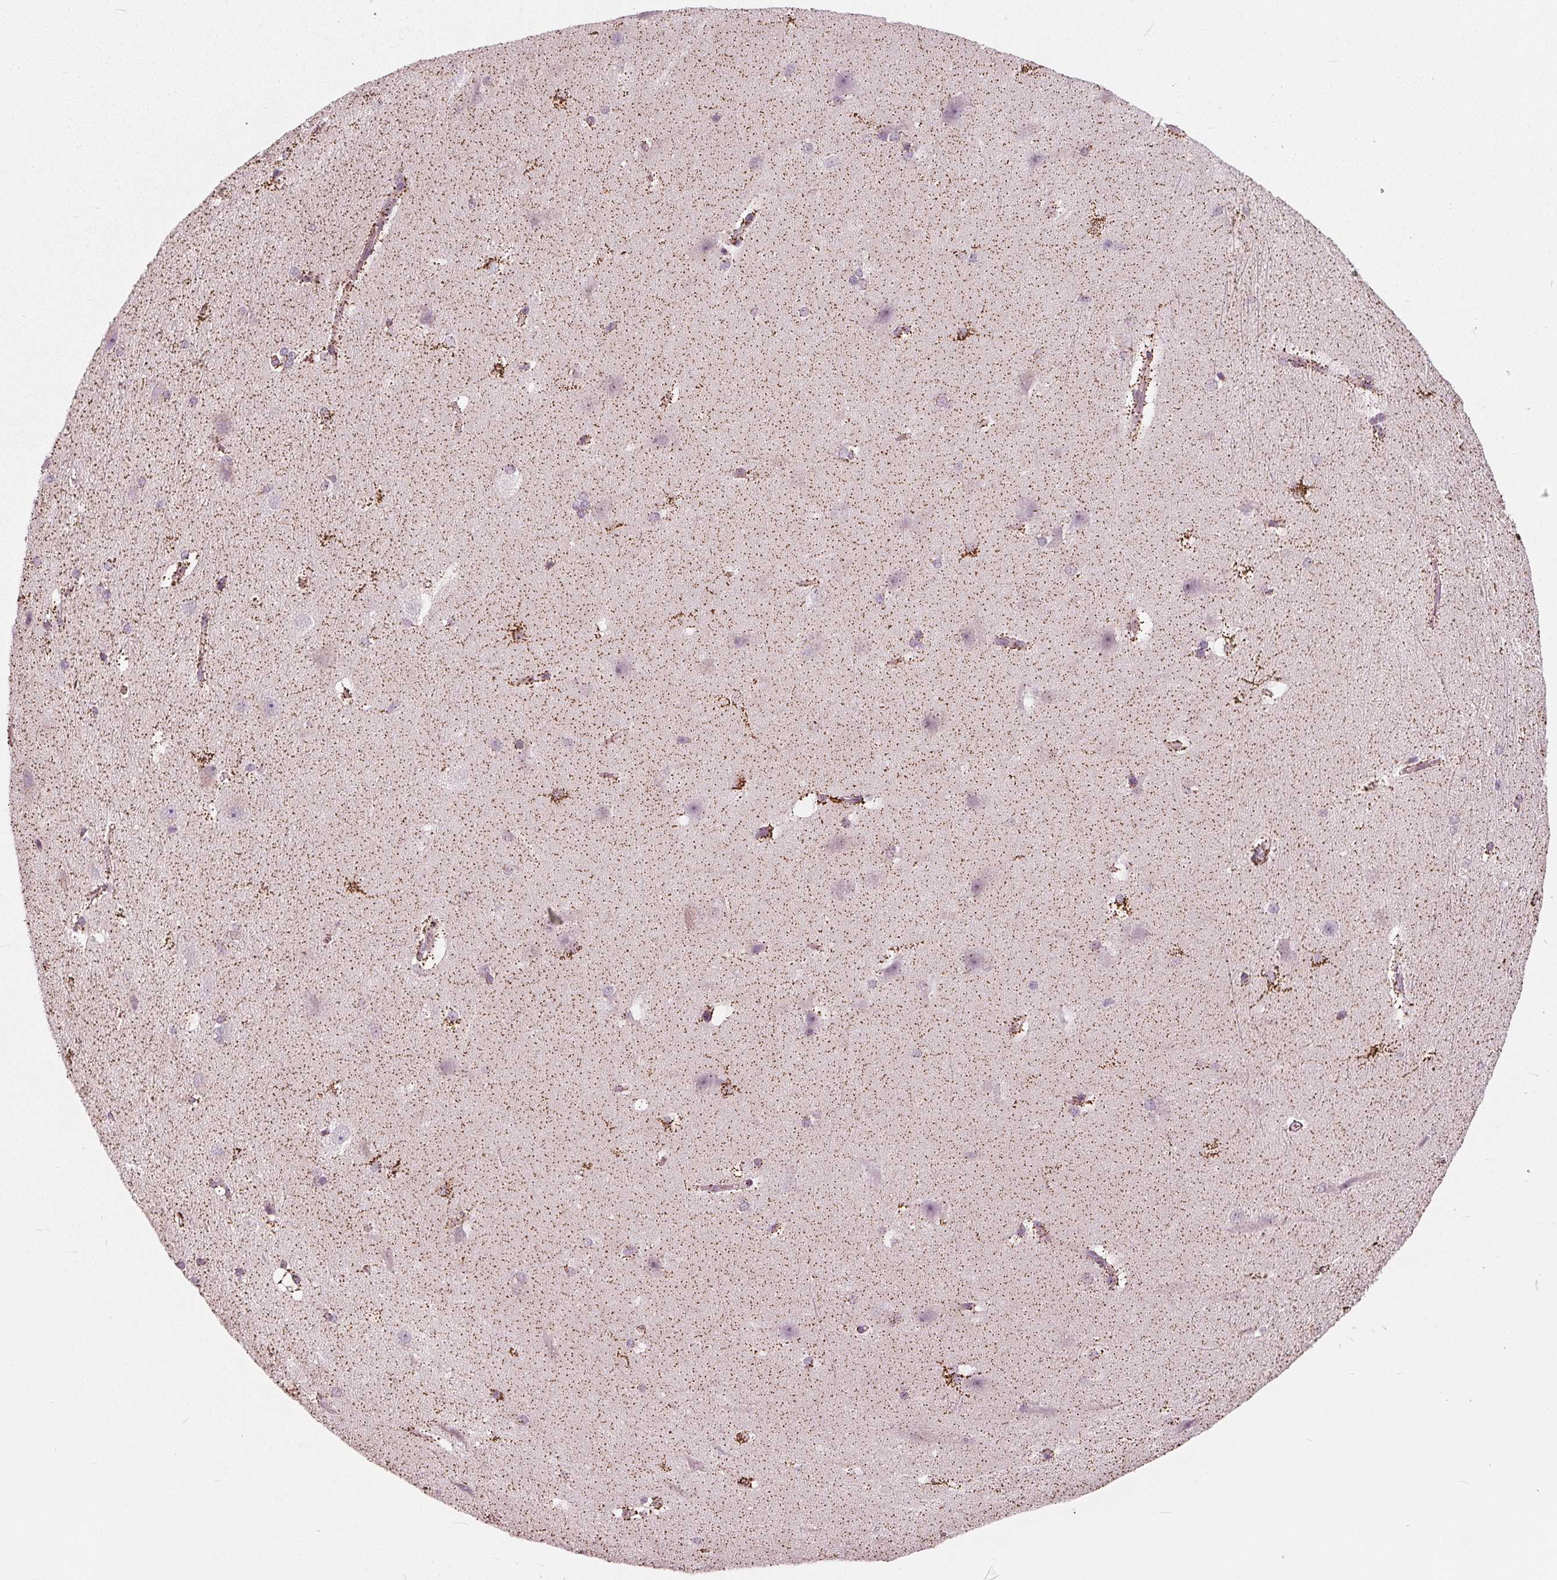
{"staining": {"intensity": "moderate", "quantity": "<25%", "location": "cytoplasmic/membranous"}, "tissue": "hippocampus", "cell_type": "Glial cells", "image_type": "normal", "snomed": [{"axis": "morphology", "description": "Normal tissue, NOS"}, {"axis": "topography", "description": "Cerebral cortex"}, {"axis": "topography", "description": "Hippocampus"}], "caption": "This image exhibits benign hippocampus stained with IHC to label a protein in brown. The cytoplasmic/membranous of glial cells show moderate positivity for the protein. Nuclei are counter-stained blue.", "gene": "DCAF4L2", "patient": {"sex": "female", "age": 19}}